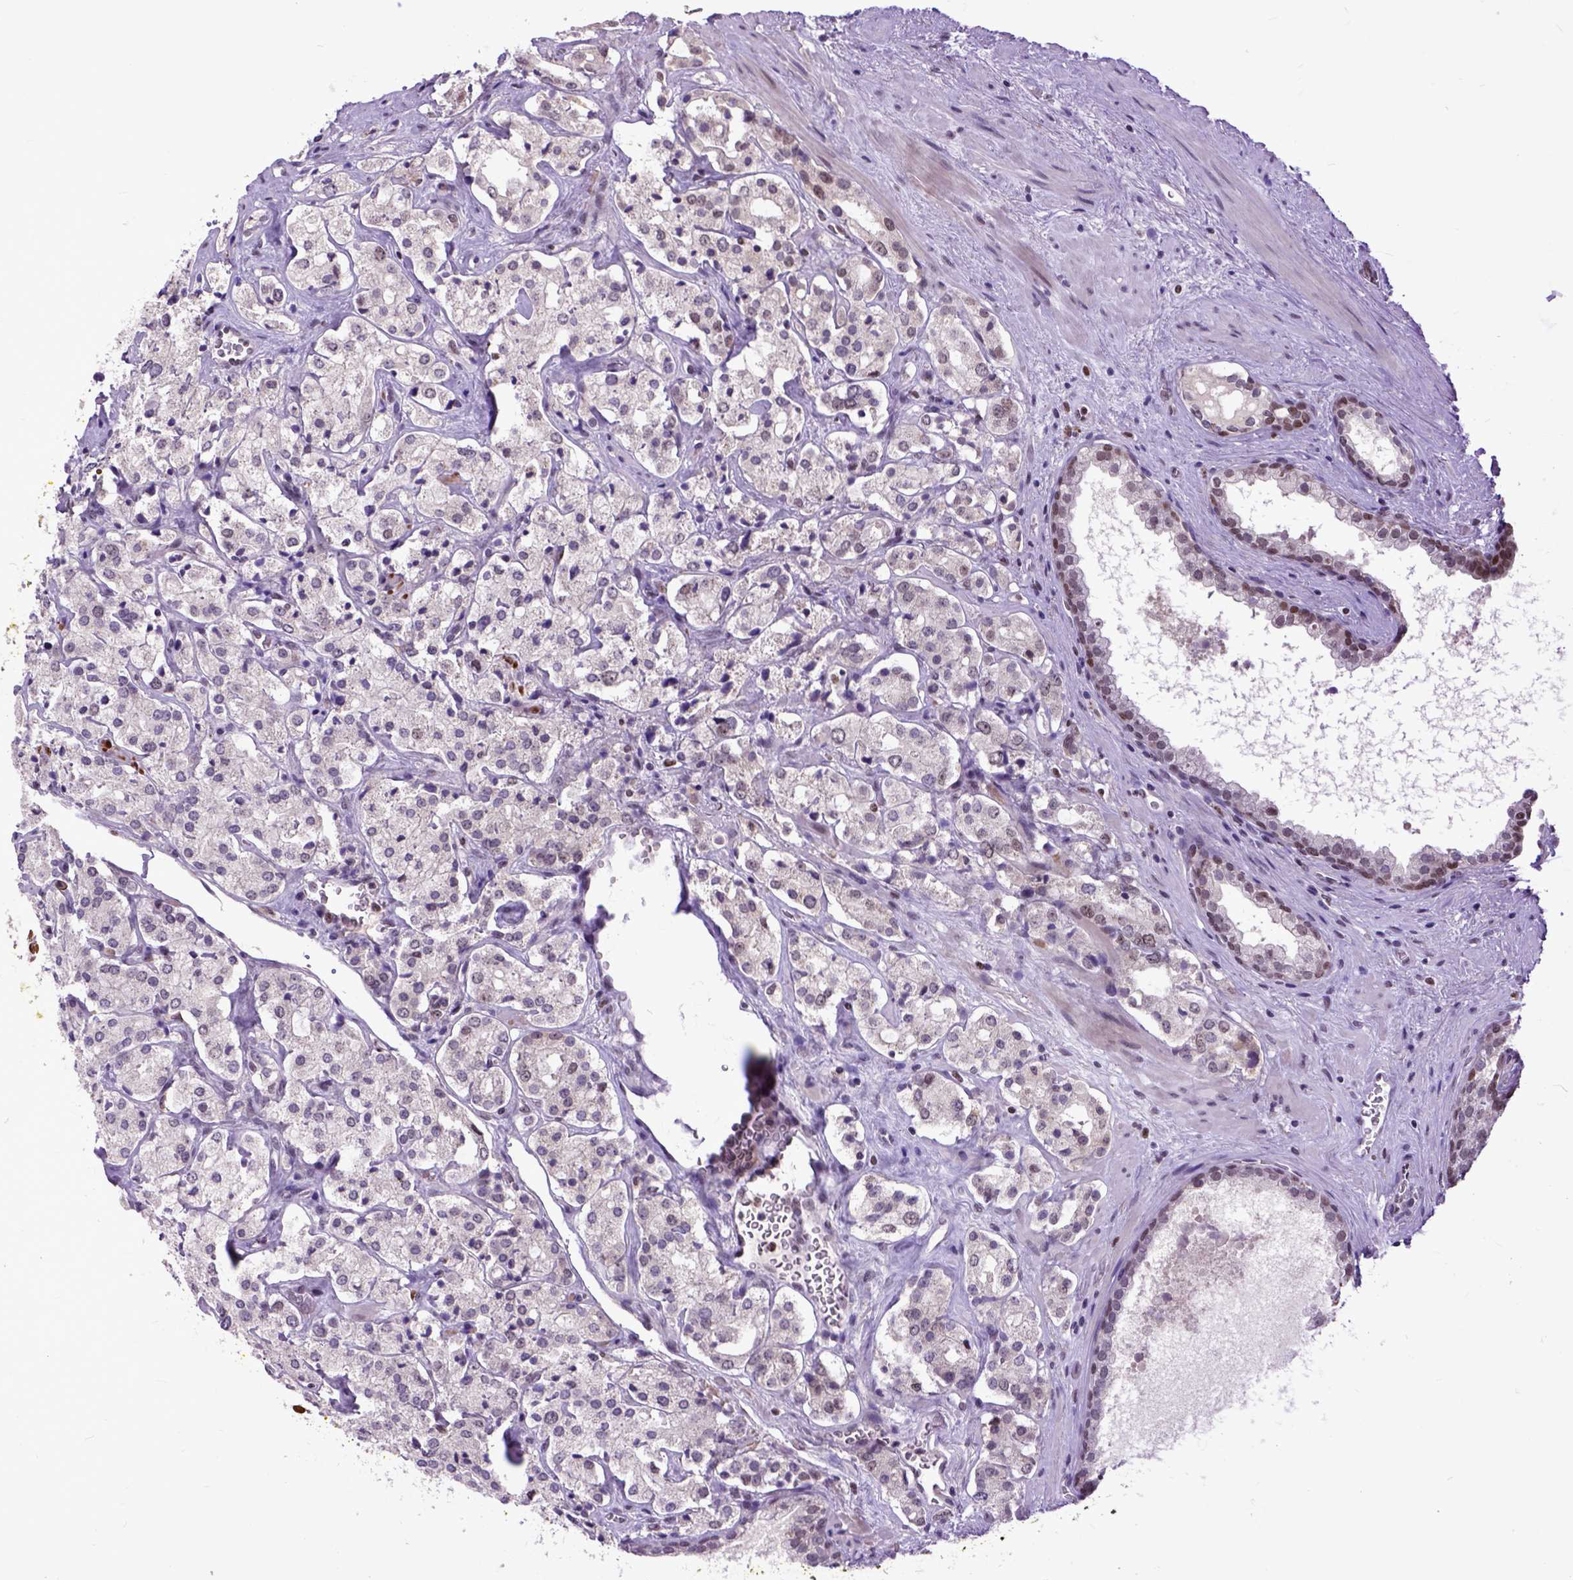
{"staining": {"intensity": "moderate", "quantity": "25%-75%", "location": "nuclear"}, "tissue": "prostate cancer", "cell_type": "Tumor cells", "image_type": "cancer", "snomed": [{"axis": "morphology", "description": "Adenocarcinoma, NOS"}, {"axis": "topography", "description": "Prostate"}], "caption": "Human prostate cancer (adenocarcinoma) stained for a protein (brown) displays moderate nuclear positive expression in about 25%-75% of tumor cells.", "gene": "RCC2", "patient": {"sex": "male", "age": 66}}